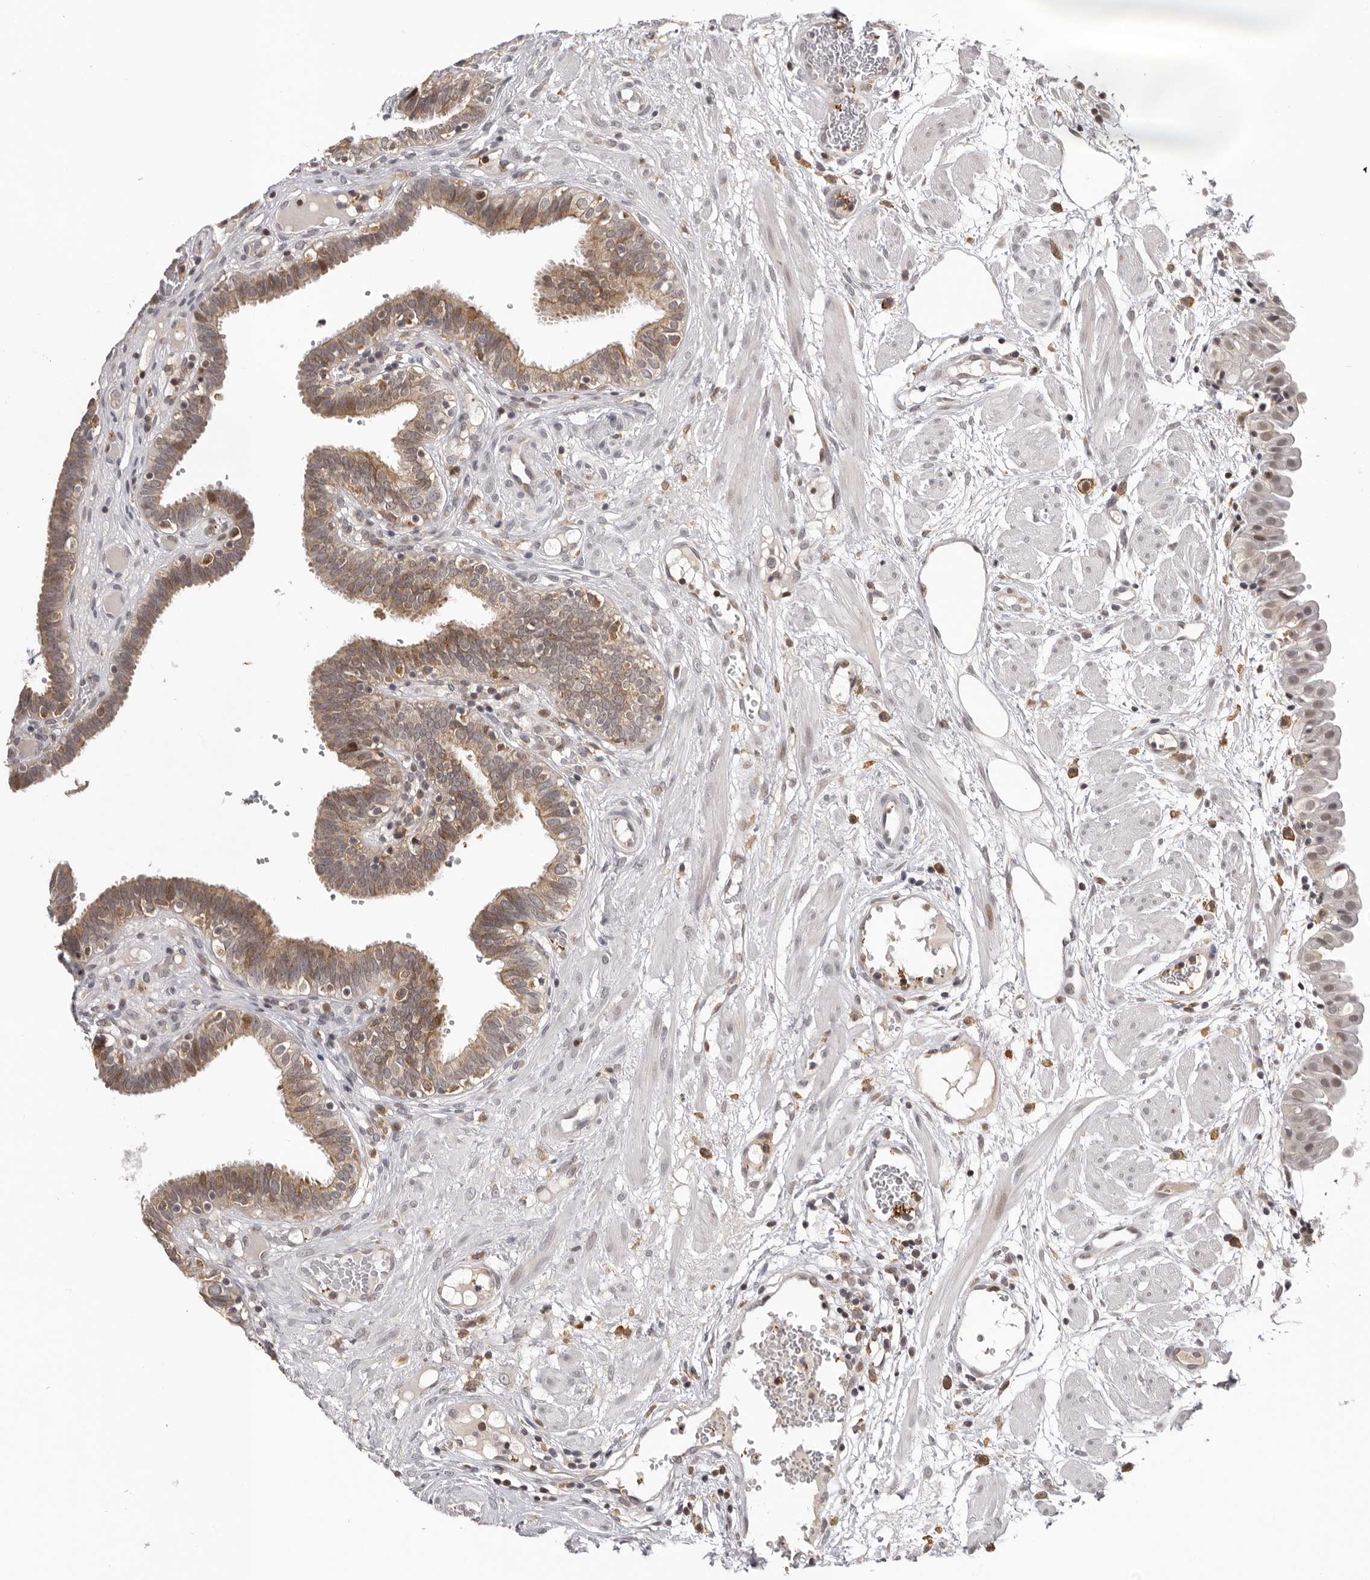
{"staining": {"intensity": "weak", "quantity": "25%-75%", "location": "cytoplasmic/membranous"}, "tissue": "fallopian tube", "cell_type": "Glandular cells", "image_type": "normal", "snomed": [{"axis": "morphology", "description": "Normal tissue, NOS"}, {"axis": "topography", "description": "Fallopian tube"}, {"axis": "topography", "description": "Placenta"}], "caption": "Brown immunohistochemical staining in benign human fallopian tube displays weak cytoplasmic/membranous positivity in about 25%-75% of glandular cells. (Brightfield microscopy of DAB IHC at high magnification).", "gene": "KIF2B", "patient": {"sex": "female", "age": 32}}